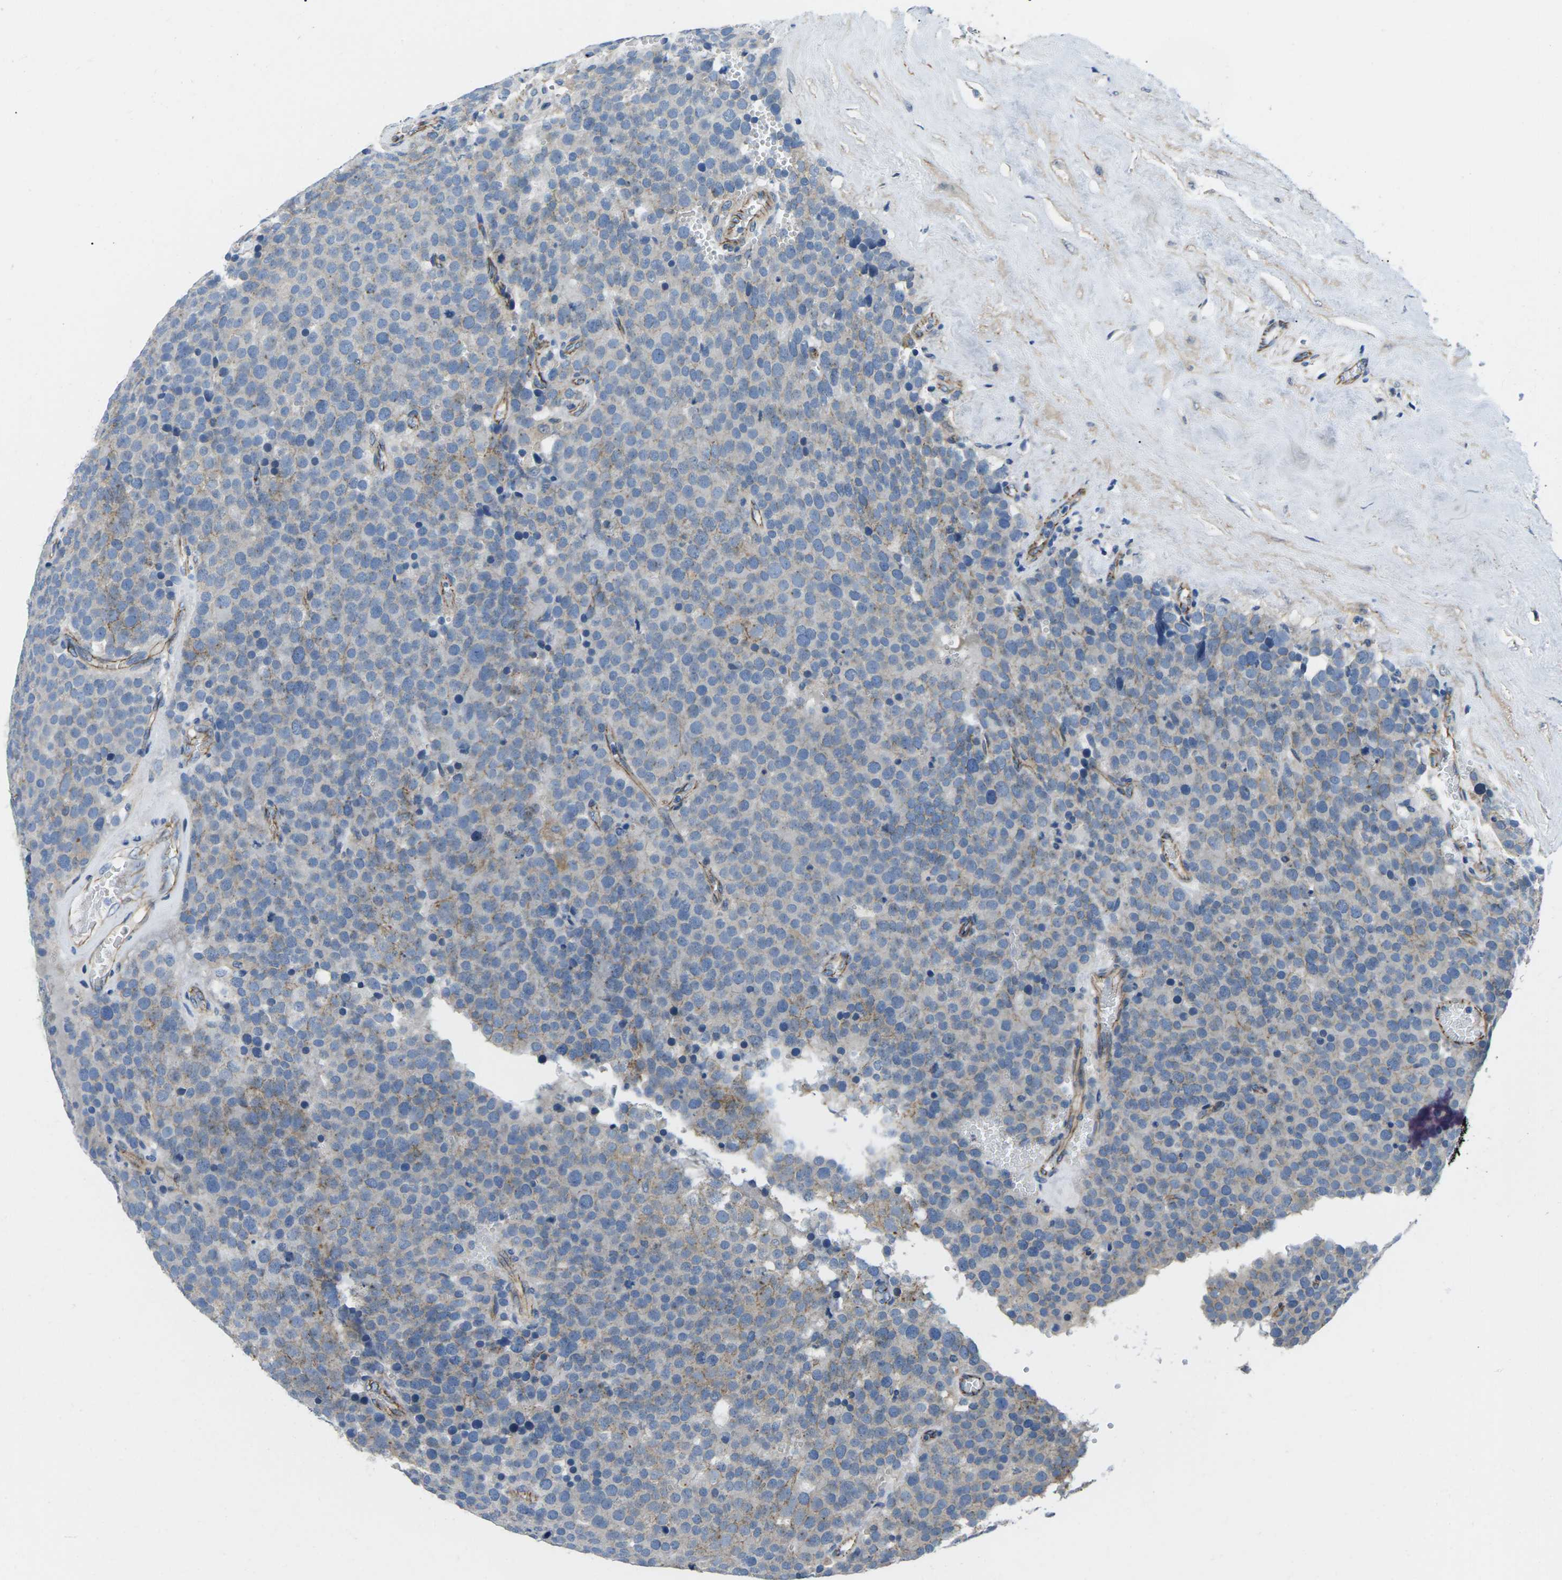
{"staining": {"intensity": "weak", "quantity": "<25%", "location": "cytoplasmic/membranous"}, "tissue": "testis cancer", "cell_type": "Tumor cells", "image_type": "cancer", "snomed": [{"axis": "morphology", "description": "Normal tissue, NOS"}, {"axis": "morphology", "description": "Seminoma, NOS"}, {"axis": "topography", "description": "Testis"}], "caption": "Immunohistochemical staining of testis seminoma exhibits no significant expression in tumor cells.", "gene": "CTNND1", "patient": {"sex": "male", "age": 71}}